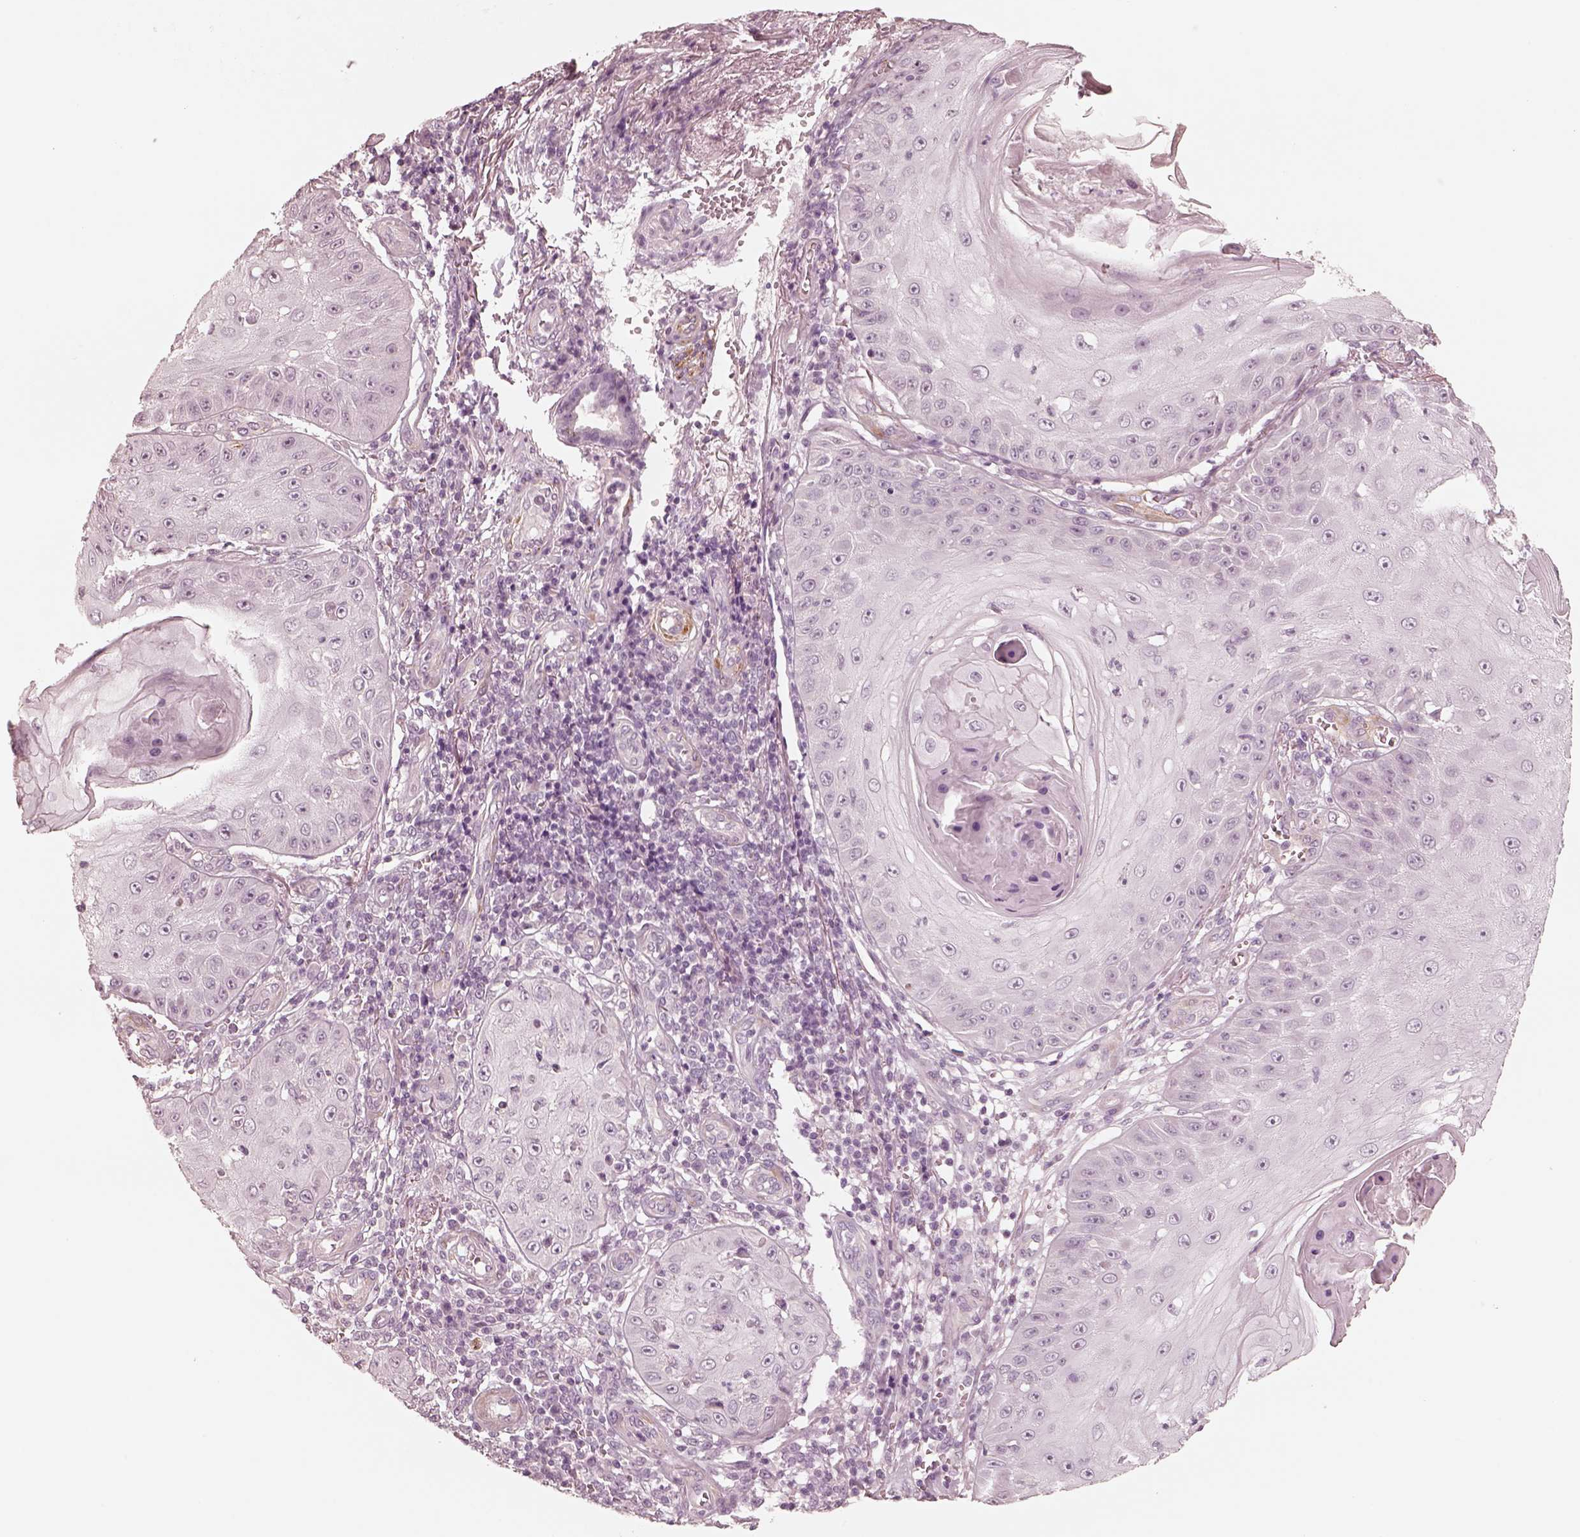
{"staining": {"intensity": "negative", "quantity": "none", "location": "none"}, "tissue": "skin cancer", "cell_type": "Tumor cells", "image_type": "cancer", "snomed": [{"axis": "morphology", "description": "Squamous cell carcinoma, NOS"}, {"axis": "topography", "description": "Skin"}], "caption": "Tumor cells show no significant positivity in skin cancer (squamous cell carcinoma). The staining was performed using DAB (3,3'-diaminobenzidine) to visualize the protein expression in brown, while the nuclei were stained in blue with hematoxylin (Magnification: 20x).", "gene": "DNAAF9", "patient": {"sex": "male", "age": 70}}